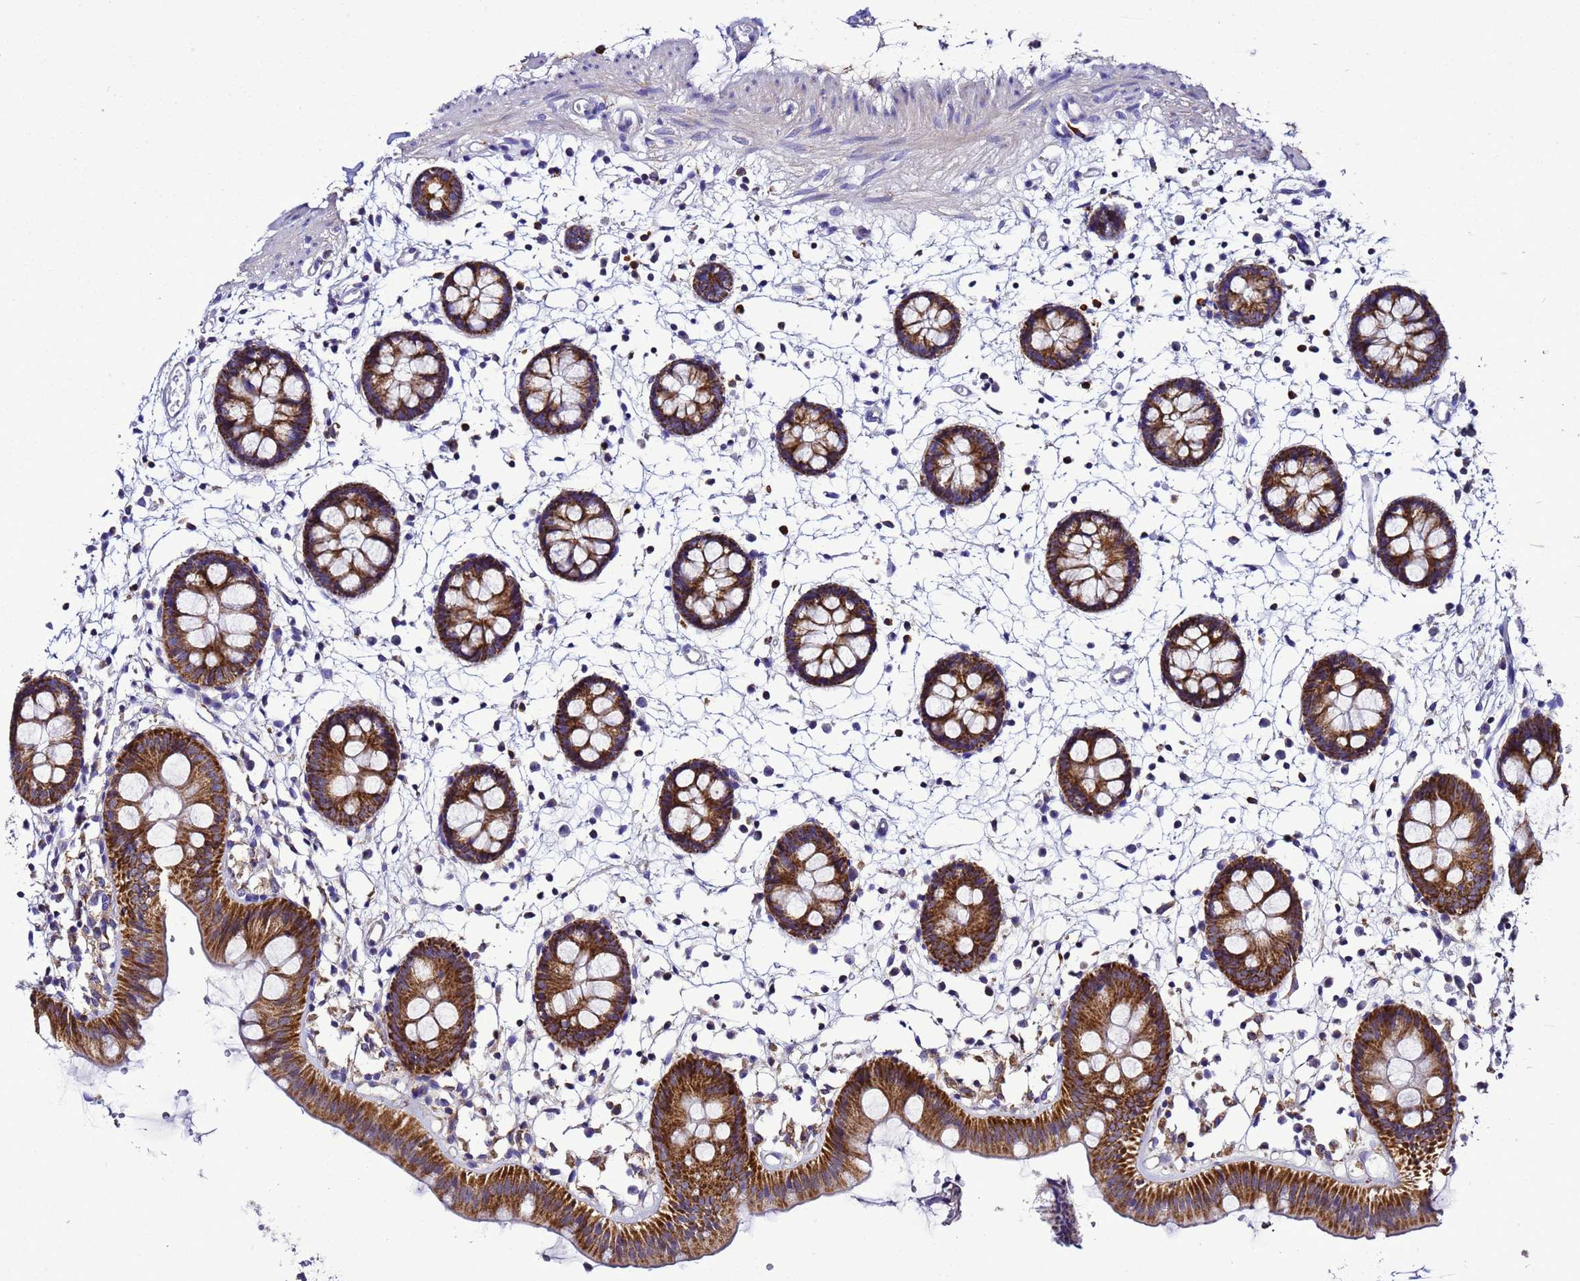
{"staining": {"intensity": "moderate", "quantity": "<25%", "location": "cytoplasmic/membranous"}, "tissue": "colon", "cell_type": "Endothelial cells", "image_type": "normal", "snomed": [{"axis": "morphology", "description": "Normal tissue, NOS"}, {"axis": "topography", "description": "Colon"}], "caption": "A brown stain highlights moderate cytoplasmic/membranous expression of a protein in endothelial cells of benign colon. Using DAB (brown) and hematoxylin (blue) stains, captured at high magnification using brightfield microscopy.", "gene": "HIGD2A", "patient": {"sex": "male", "age": 56}}